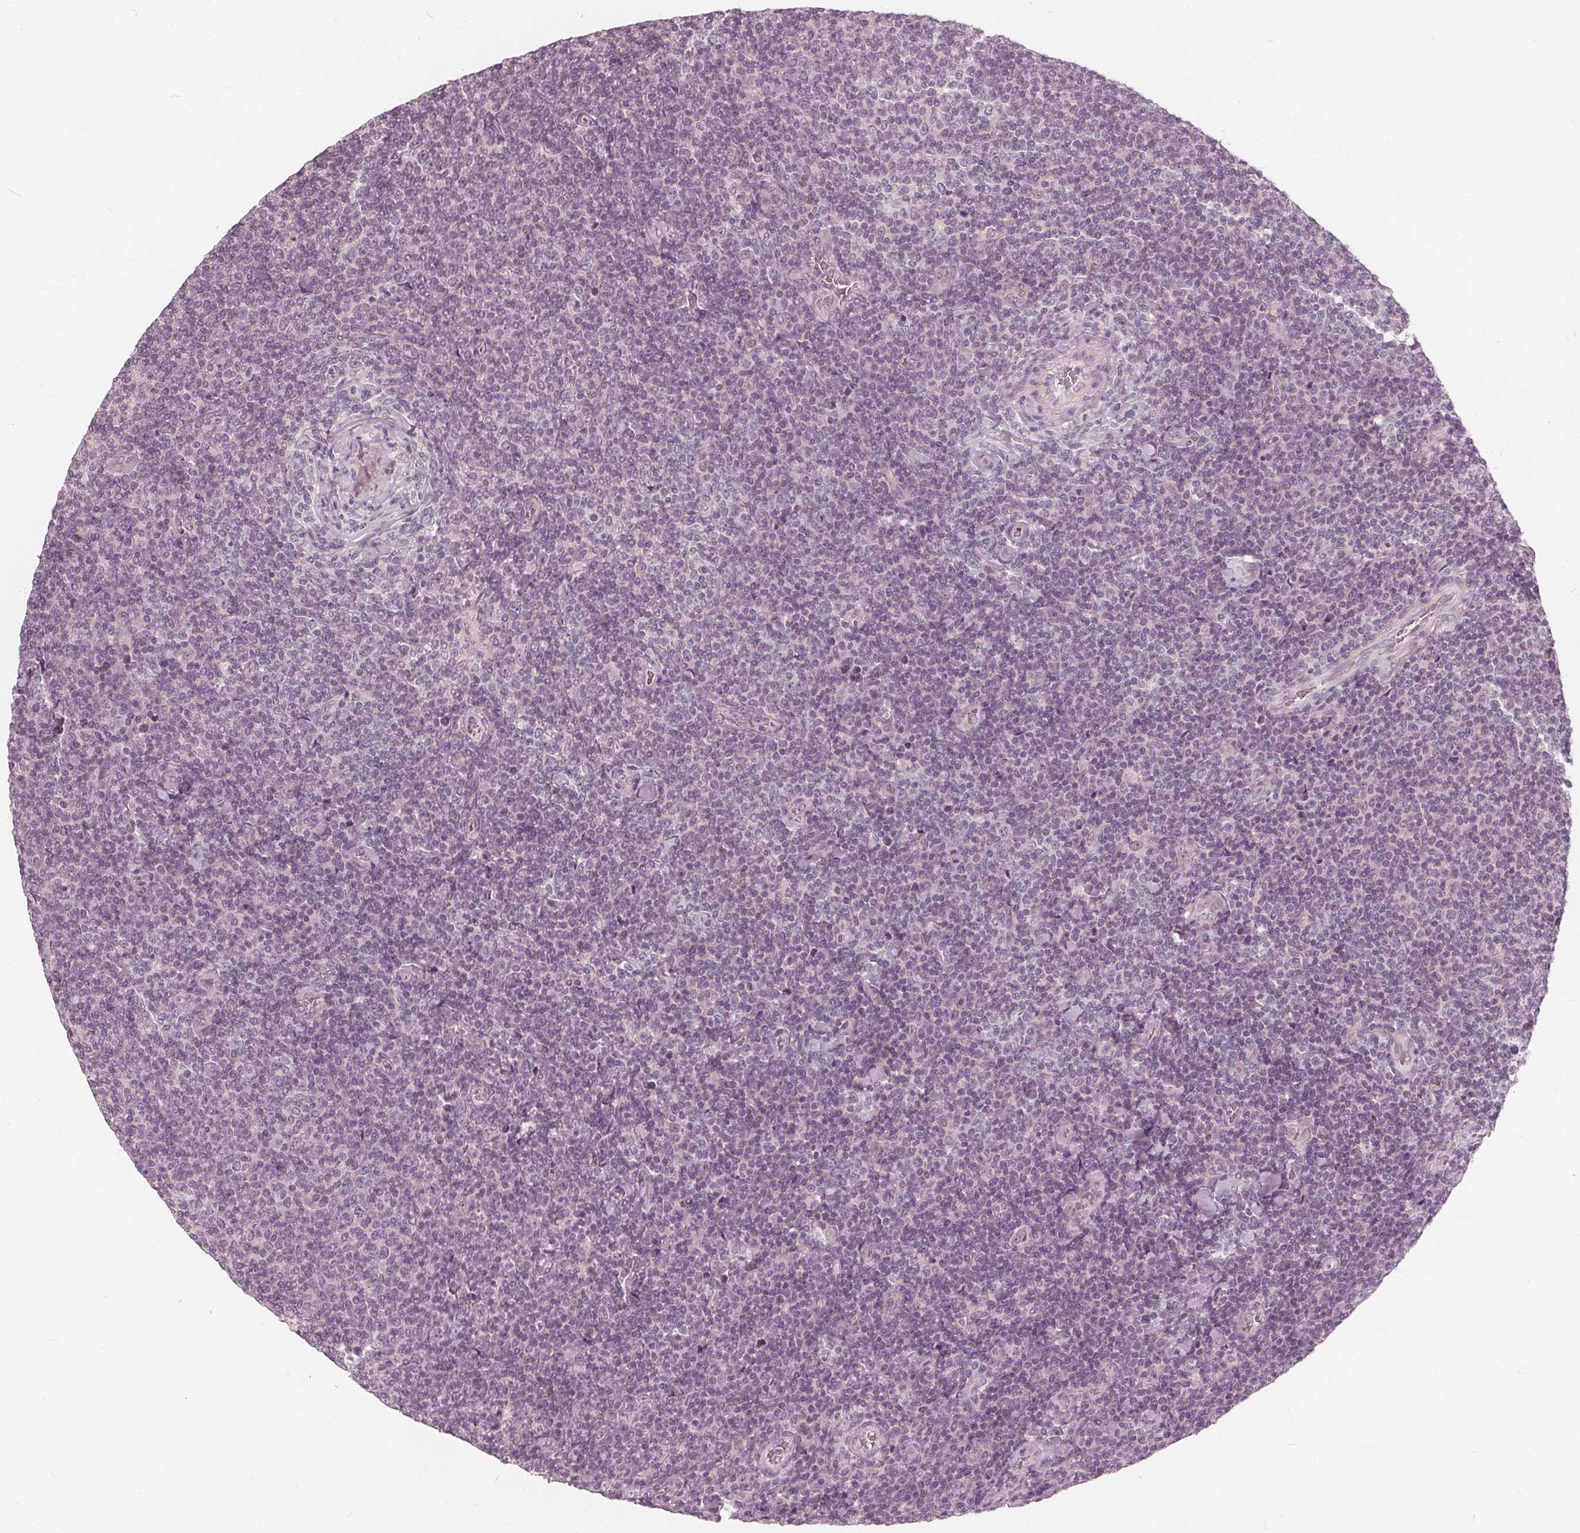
{"staining": {"intensity": "negative", "quantity": "none", "location": "none"}, "tissue": "lymphoma", "cell_type": "Tumor cells", "image_type": "cancer", "snomed": [{"axis": "morphology", "description": "Malignant lymphoma, non-Hodgkin's type, Low grade"}, {"axis": "topography", "description": "Lymph node"}], "caption": "There is no significant expression in tumor cells of low-grade malignant lymphoma, non-Hodgkin's type.", "gene": "SAT2", "patient": {"sex": "male", "age": 52}}